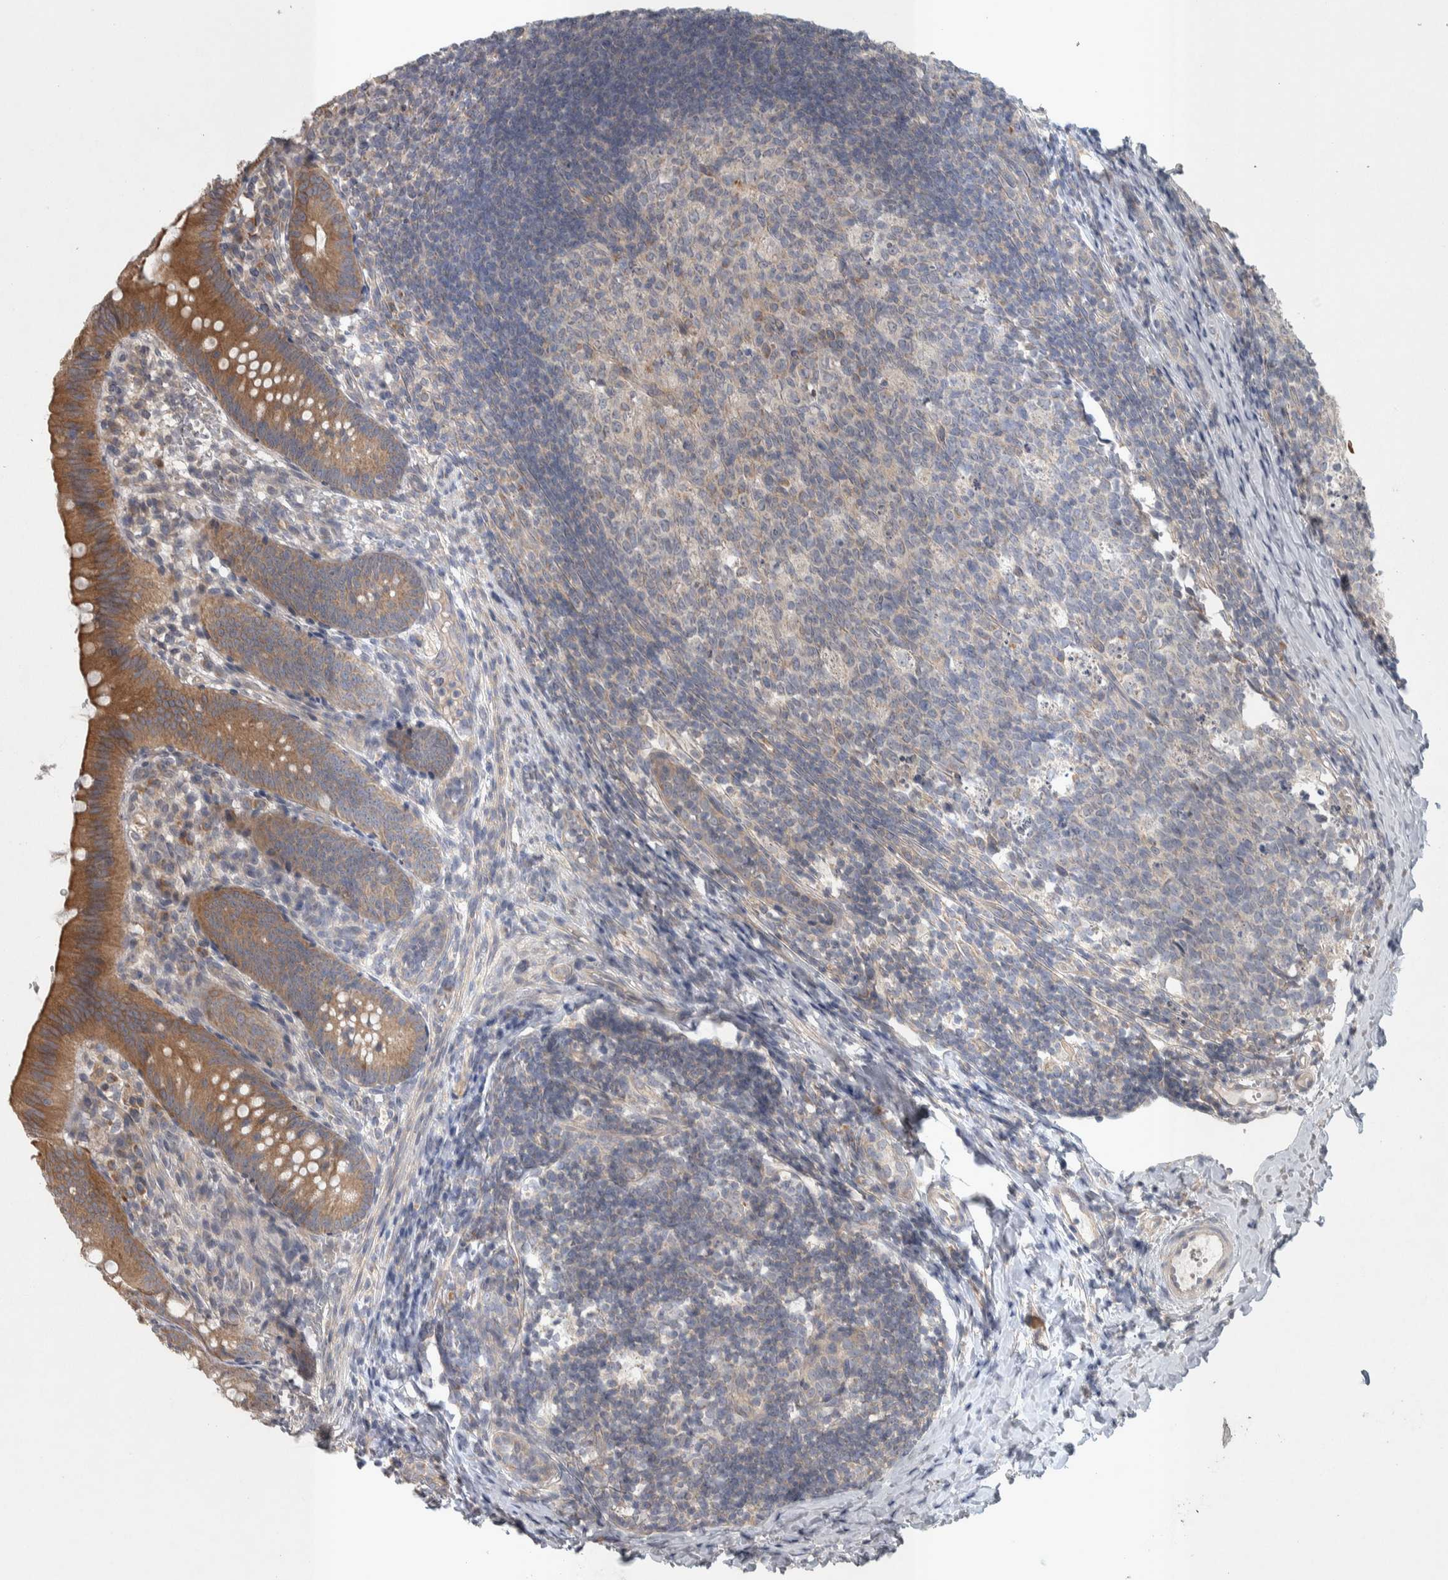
{"staining": {"intensity": "moderate", "quantity": ">75%", "location": "cytoplasmic/membranous"}, "tissue": "appendix", "cell_type": "Glandular cells", "image_type": "normal", "snomed": [{"axis": "morphology", "description": "Normal tissue, NOS"}, {"axis": "topography", "description": "Appendix"}], "caption": "IHC staining of unremarkable appendix, which exhibits medium levels of moderate cytoplasmic/membranous staining in about >75% of glandular cells indicating moderate cytoplasmic/membranous protein positivity. The staining was performed using DAB (brown) for protein detection and nuclei were counterstained in hematoxylin (blue).", "gene": "SRP68", "patient": {"sex": "male", "age": 1}}